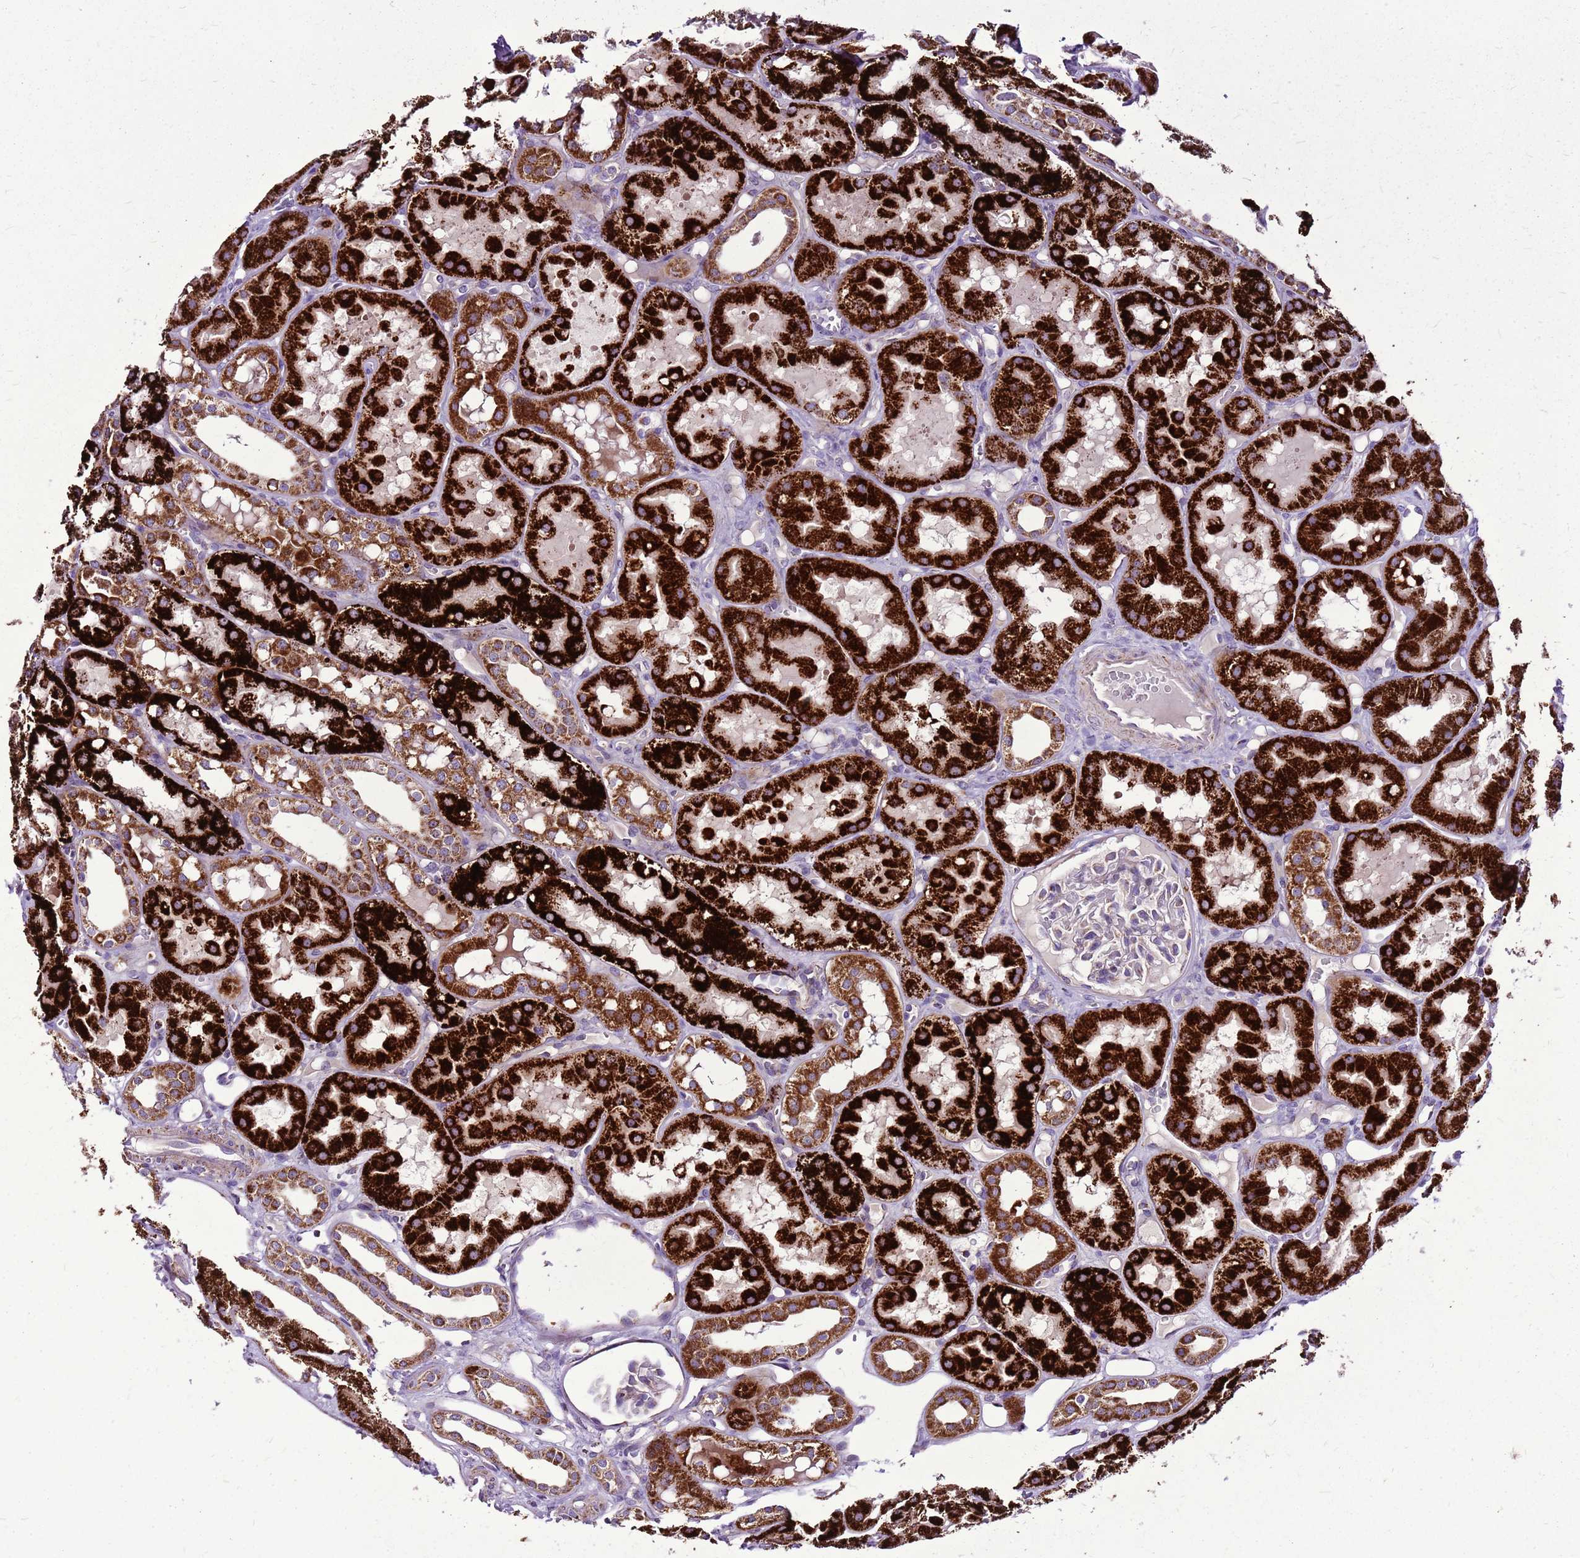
{"staining": {"intensity": "negative", "quantity": "none", "location": "none"}, "tissue": "kidney", "cell_type": "Cells in glomeruli", "image_type": "normal", "snomed": [{"axis": "morphology", "description": "Normal tissue, NOS"}, {"axis": "topography", "description": "Kidney"}], "caption": "Human kidney stained for a protein using immunohistochemistry (IHC) displays no positivity in cells in glomeruli.", "gene": "GCDH", "patient": {"sex": "male", "age": 16}}